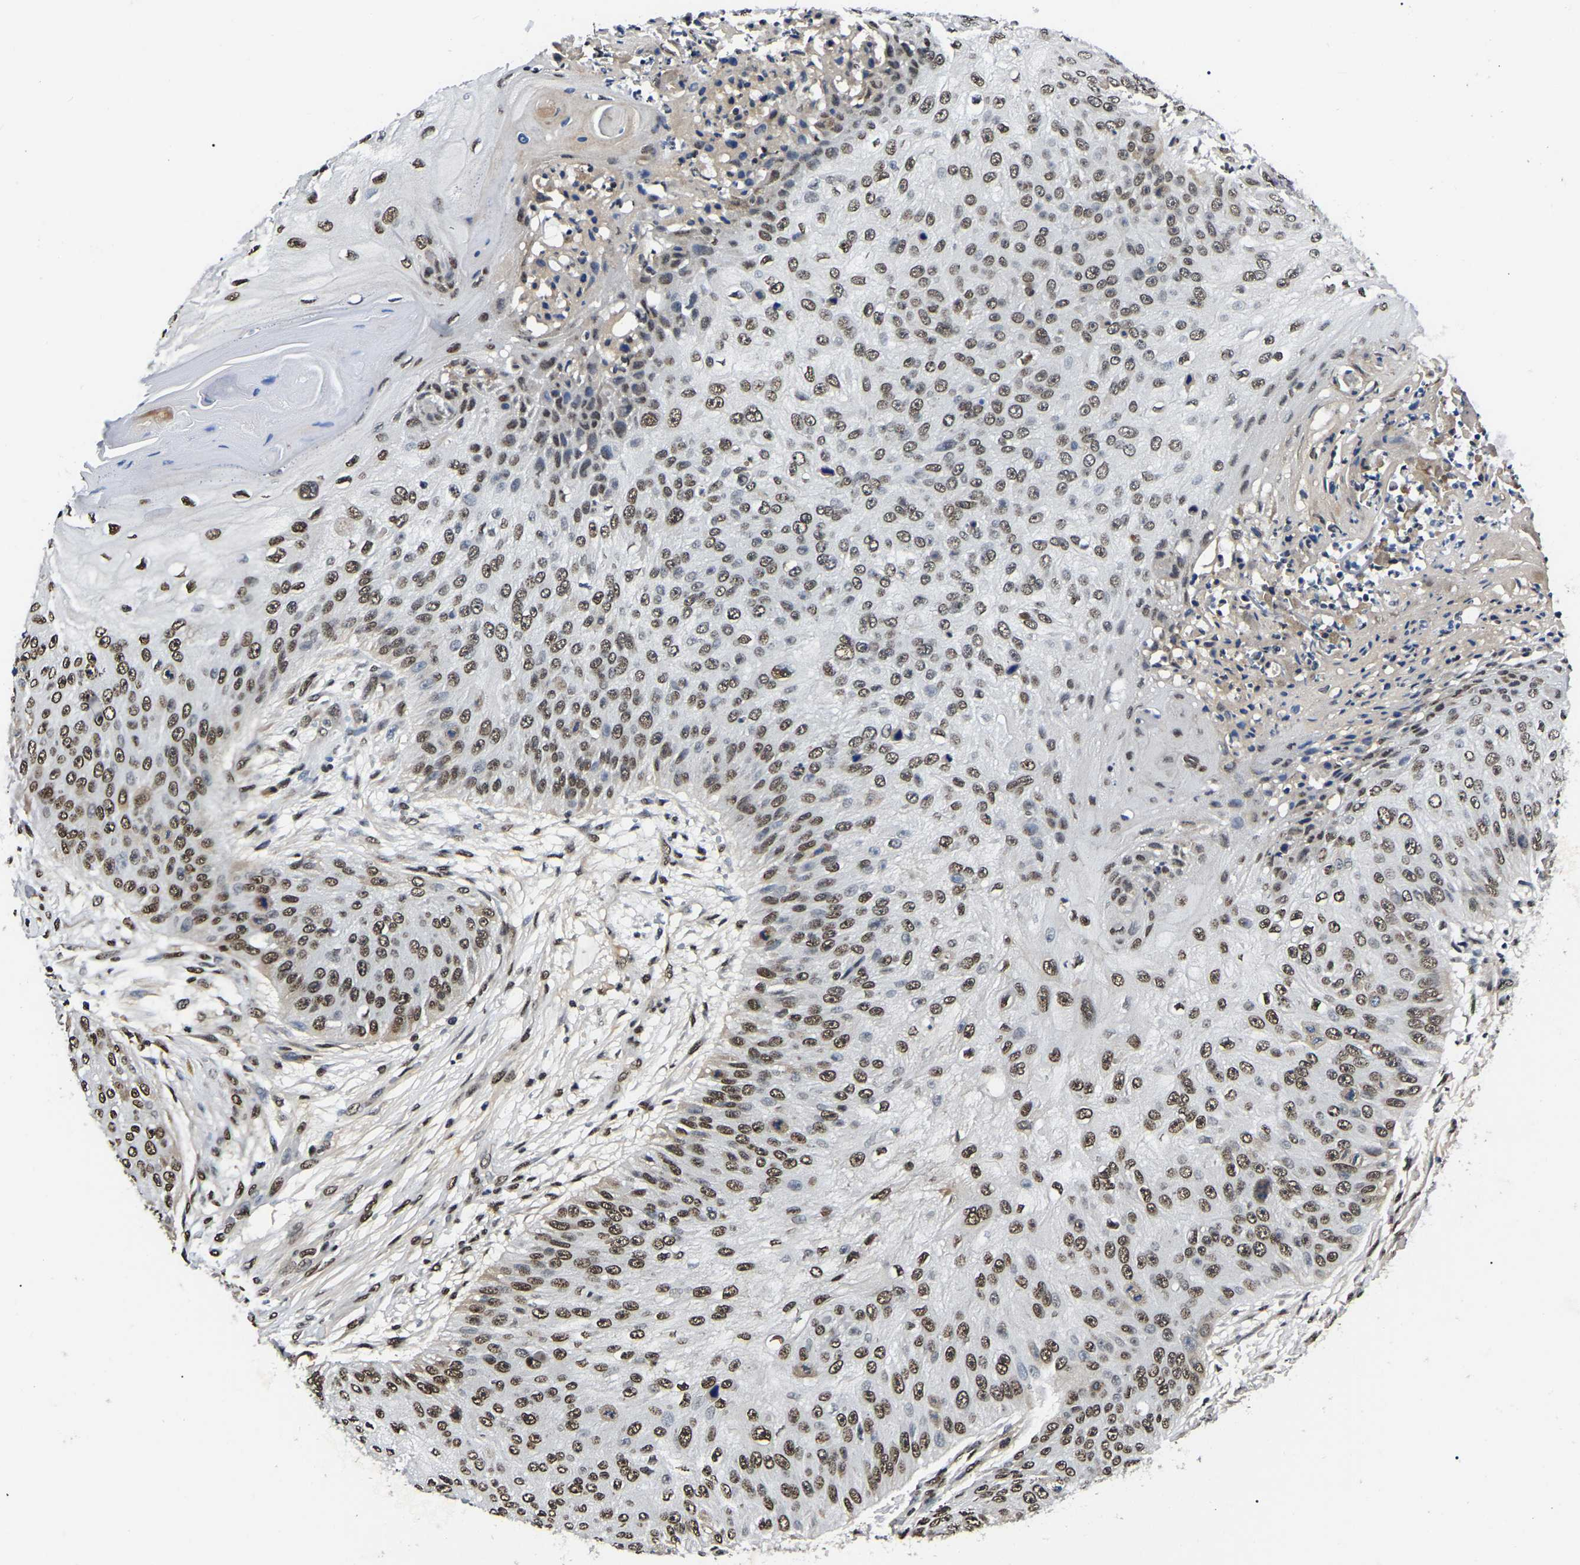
{"staining": {"intensity": "moderate", "quantity": ">75%", "location": "nuclear"}, "tissue": "skin cancer", "cell_type": "Tumor cells", "image_type": "cancer", "snomed": [{"axis": "morphology", "description": "Squamous cell carcinoma, NOS"}, {"axis": "topography", "description": "Skin"}], "caption": "Squamous cell carcinoma (skin) stained with immunohistochemistry shows moderate nuclear expression in about >75% of tumor cells. (DAB IHC with brightfield microscopy, high magnification).", "gene": "TRIM35", "patient": {"sex": "female", "age": 80}}